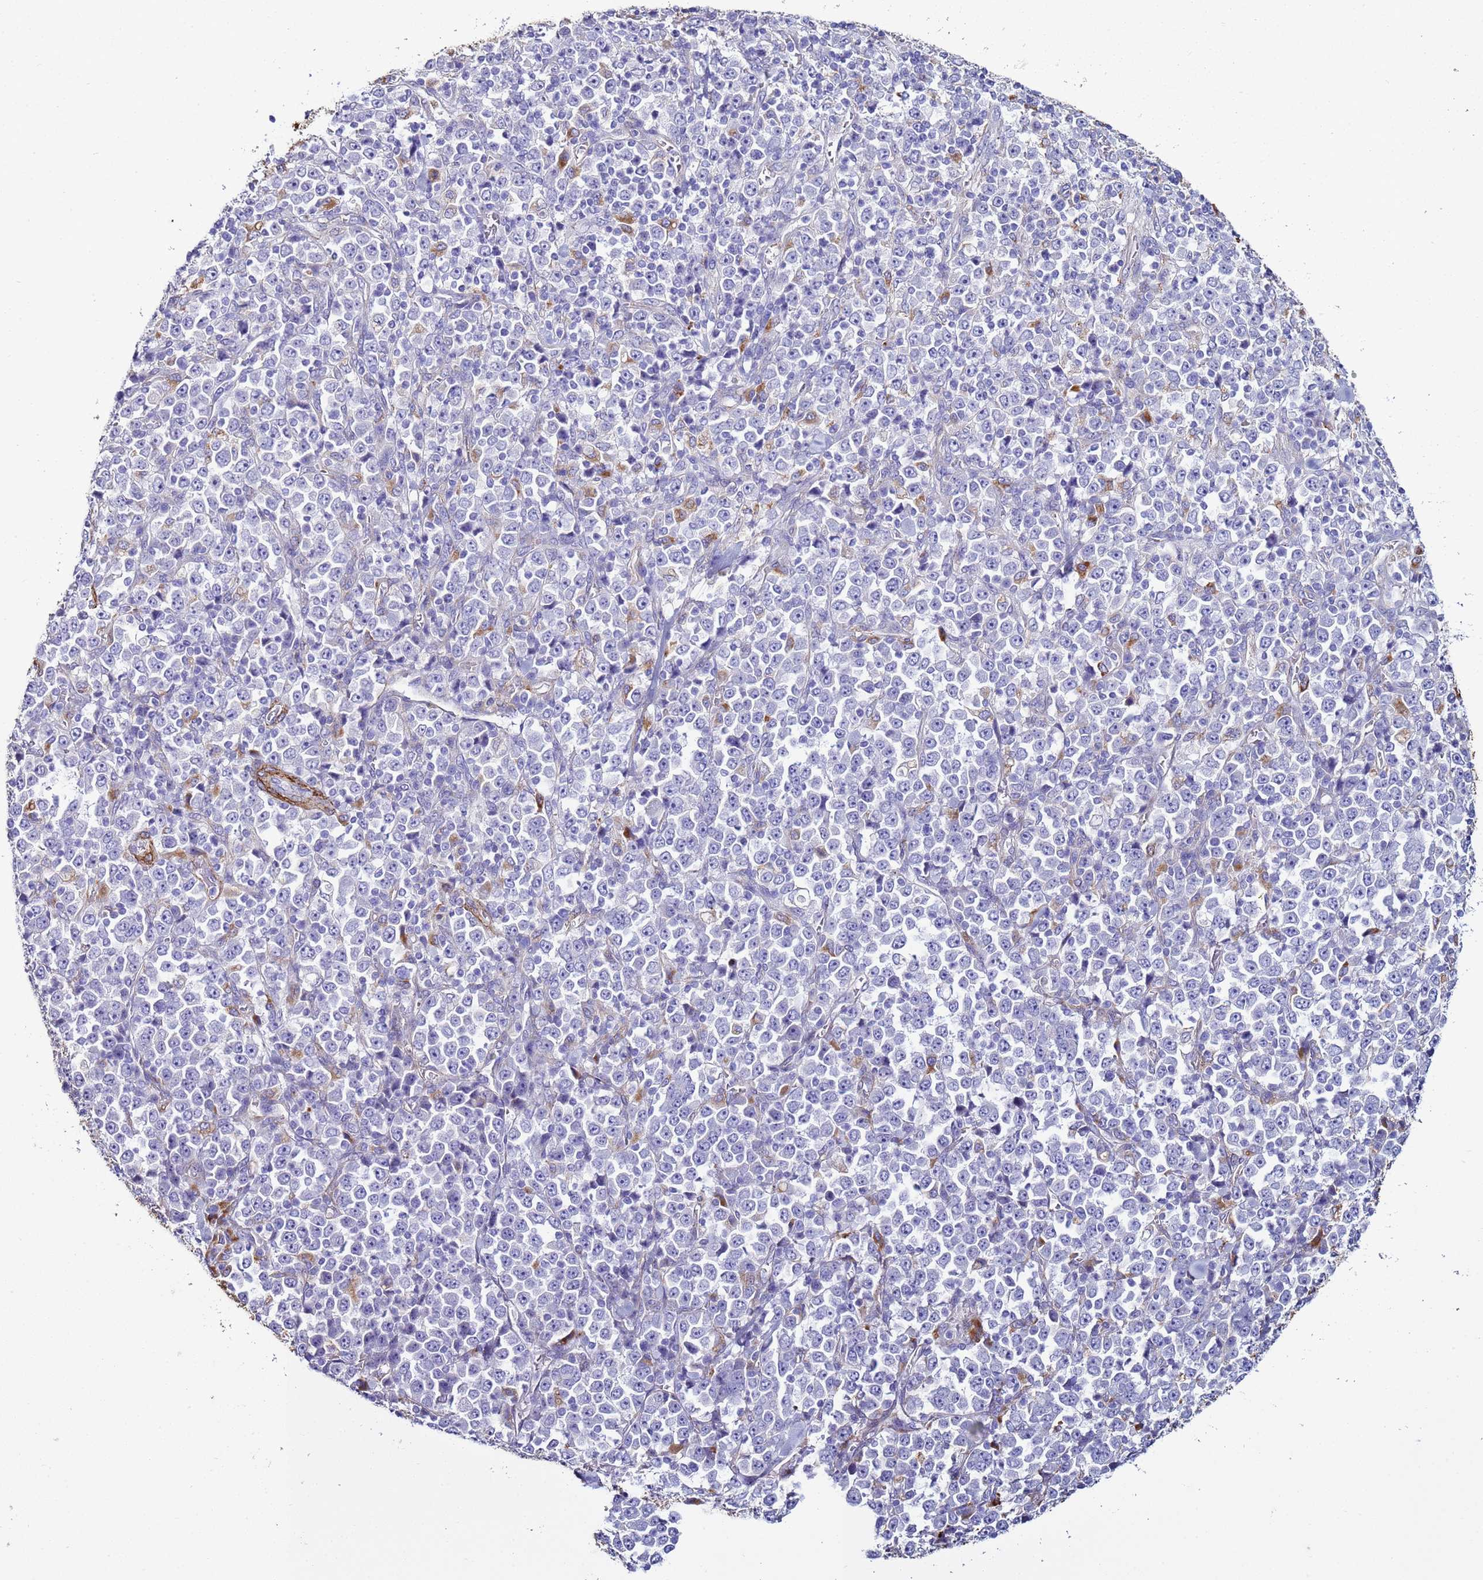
{"staining": {"intensity": "moderate", "quantity": "<25%", "location": "cytoplasmic/membranous"}, "tissue": "stomach cancer", "cell_type": "Tumor cells", "image_type": "cancer", "snomed": [{"axis": "morphology", "description": "Normal tissue, NOS"}, {"axis": "morphology", "description": "Adenocarcinoma, NOS"}, {"axis": "topography", "description": "Stomach, upper"}, {"axis": "topography", "description": "Stomach"}], "caption": "A high-resolution micrograph shows immunohistochemistry (IHC) staining of stomach cancer (adenocarcinoma), which exhibits moderate cytoplasmic/membranous staining in approximately <25% of tumor cells.", "gene": "RABL2B", "patient": {"sex": "male", "age": 59}}